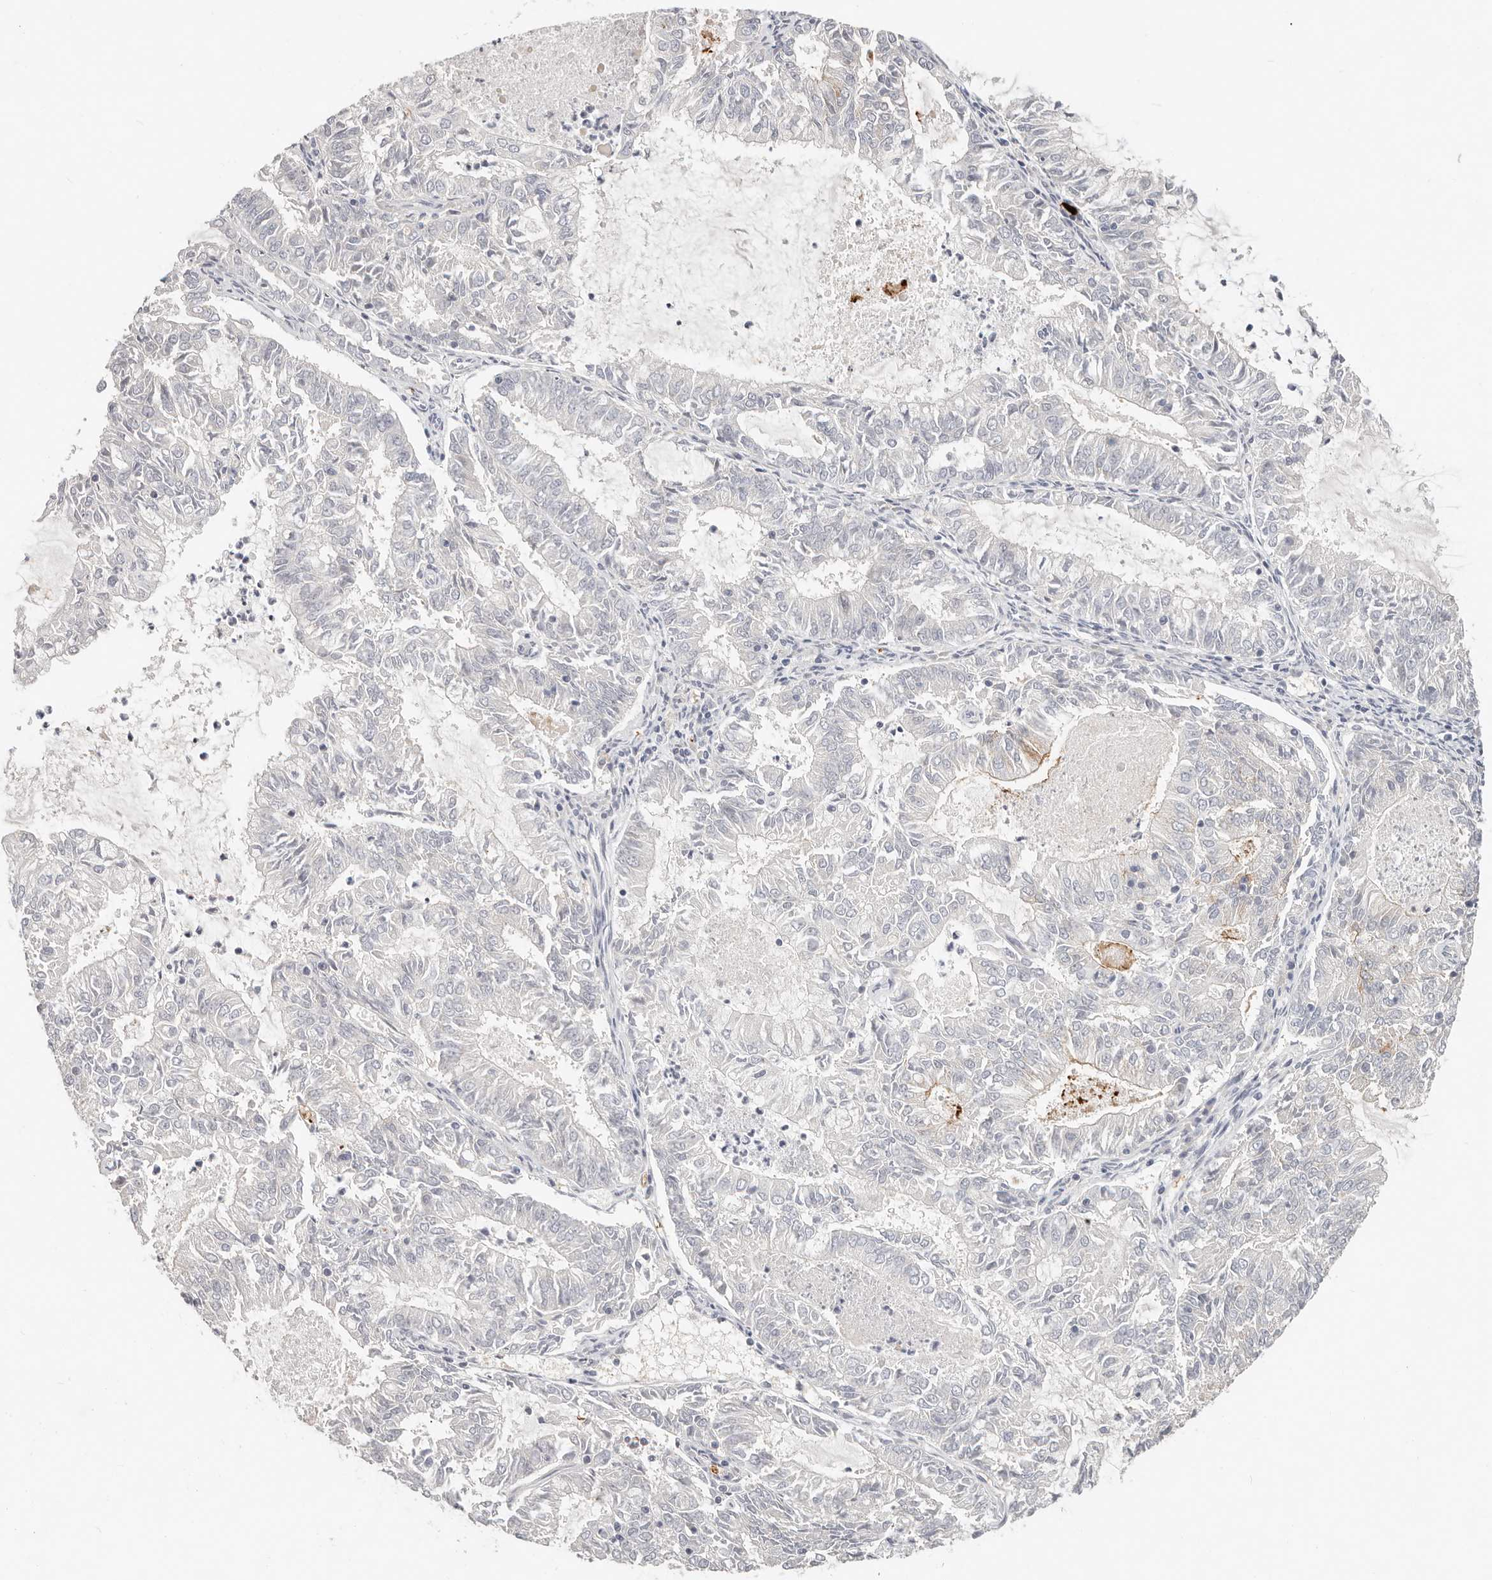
{"staining": {"intensity": "negative", "quantity": "none", "location": "none"}, "tissue": "endometrial cancer", "cell_type": "Tumor cells", "image_type": "cancer", "snomed": [{"axis": "morphology", "description": "Adenocarcinoma, NOS"}, {"axis": "topography", "description": "Endometrium"}], "caption": "This is a image of immunohistochemistry staining of endometrial cancer, which shows no staining in tumor cells.", "gene": "TMEM63B", "patient": {"sex": "female", "age": 57}}